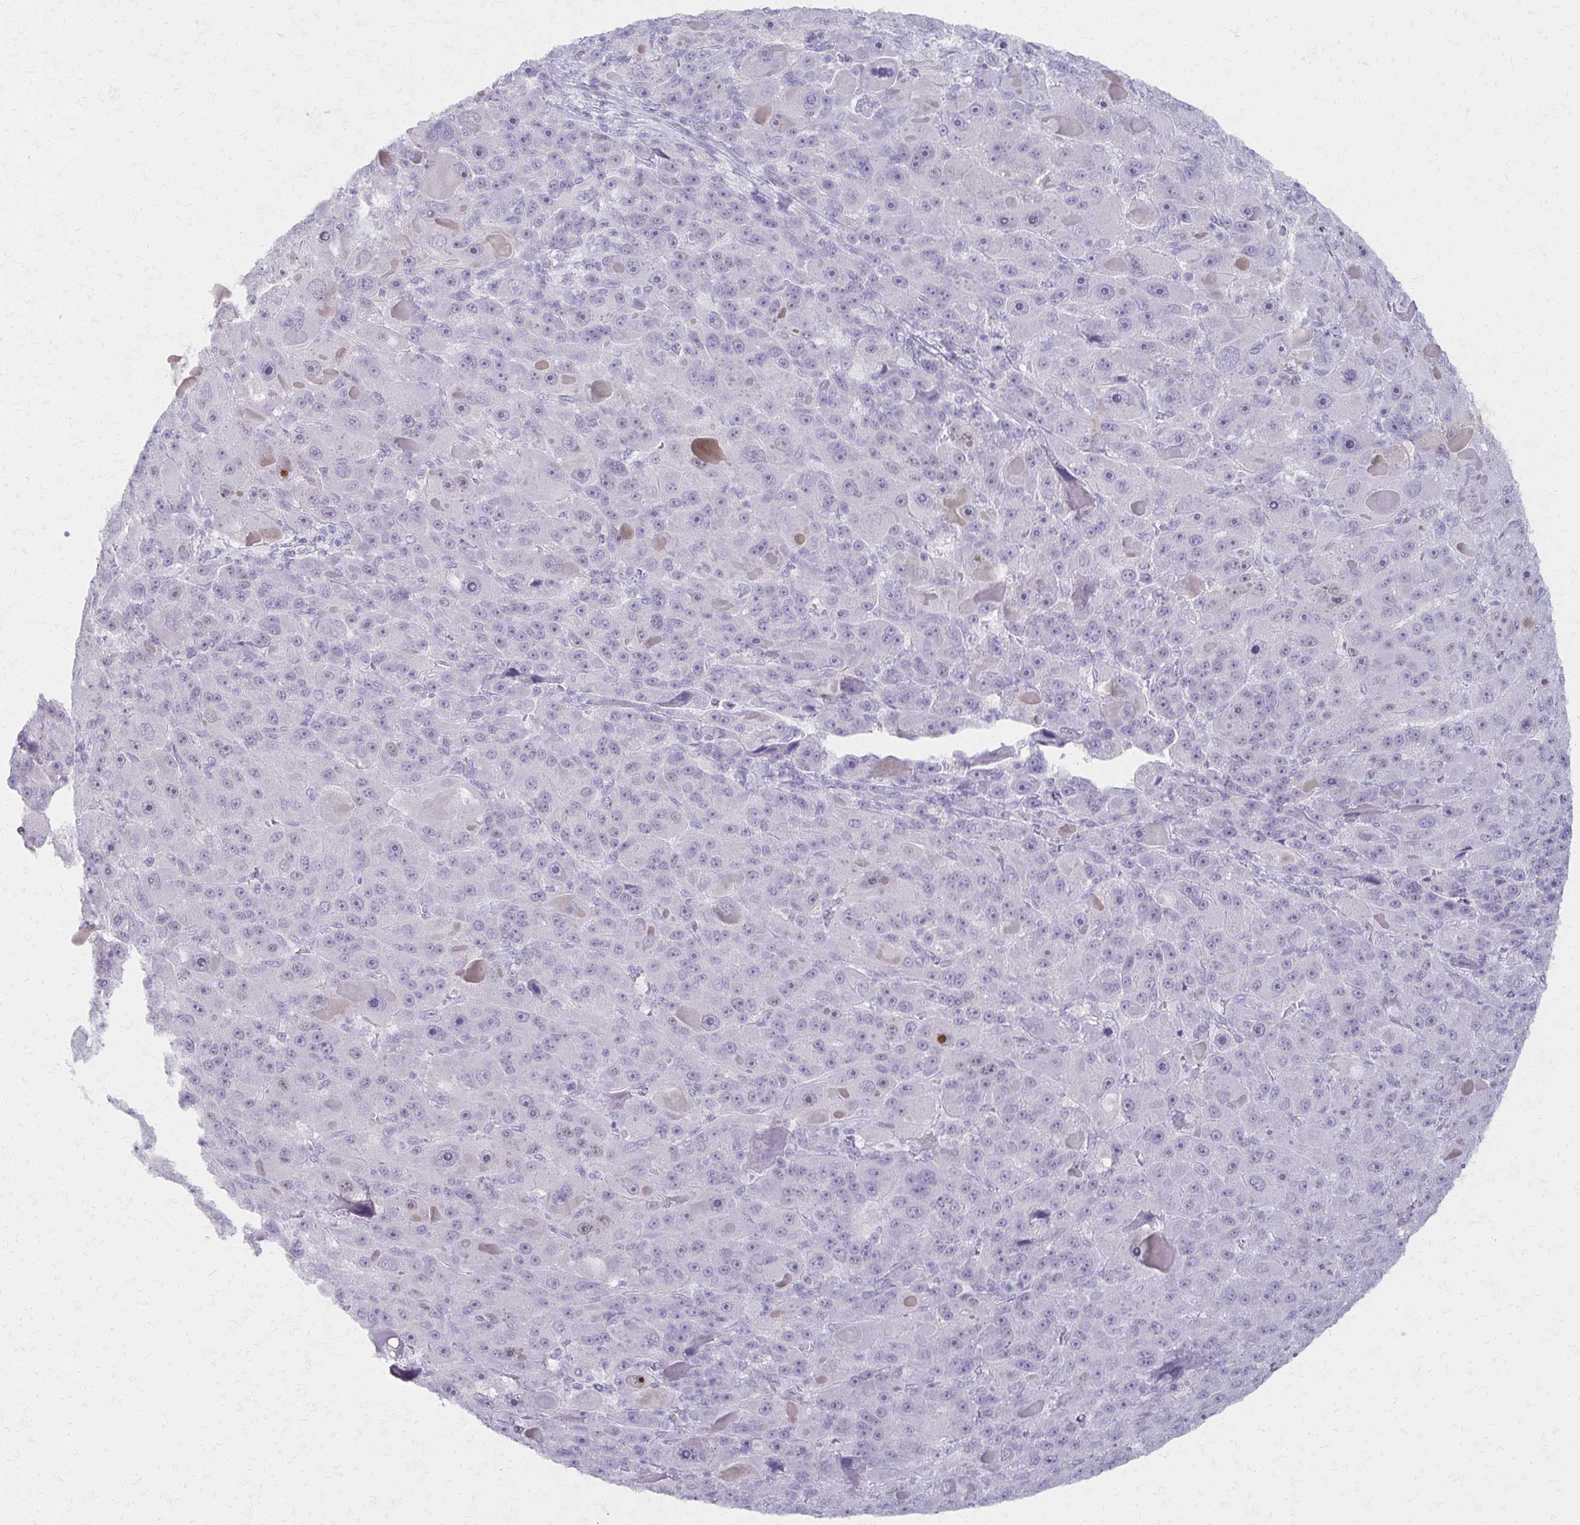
{"staining": {"intensity": "negative", "quantity": "none", "location": "none"}, "tissue": "liver cancer", "cell_type": "Tumor cells", "image_type": "cancer", "snomed": [{"axis": "morphology", "description": "Carcinoma, Hepatocellular, NOS"}, {"axis": "topography", "description": "Liver"}], "caption": "This is an immunohistochemistry image of human liver cancer (hepatocellular carcinoma). There is no staining in tumor cells.", "gene": "MORC4", "patient": {"sex": "male", "age": 76}}